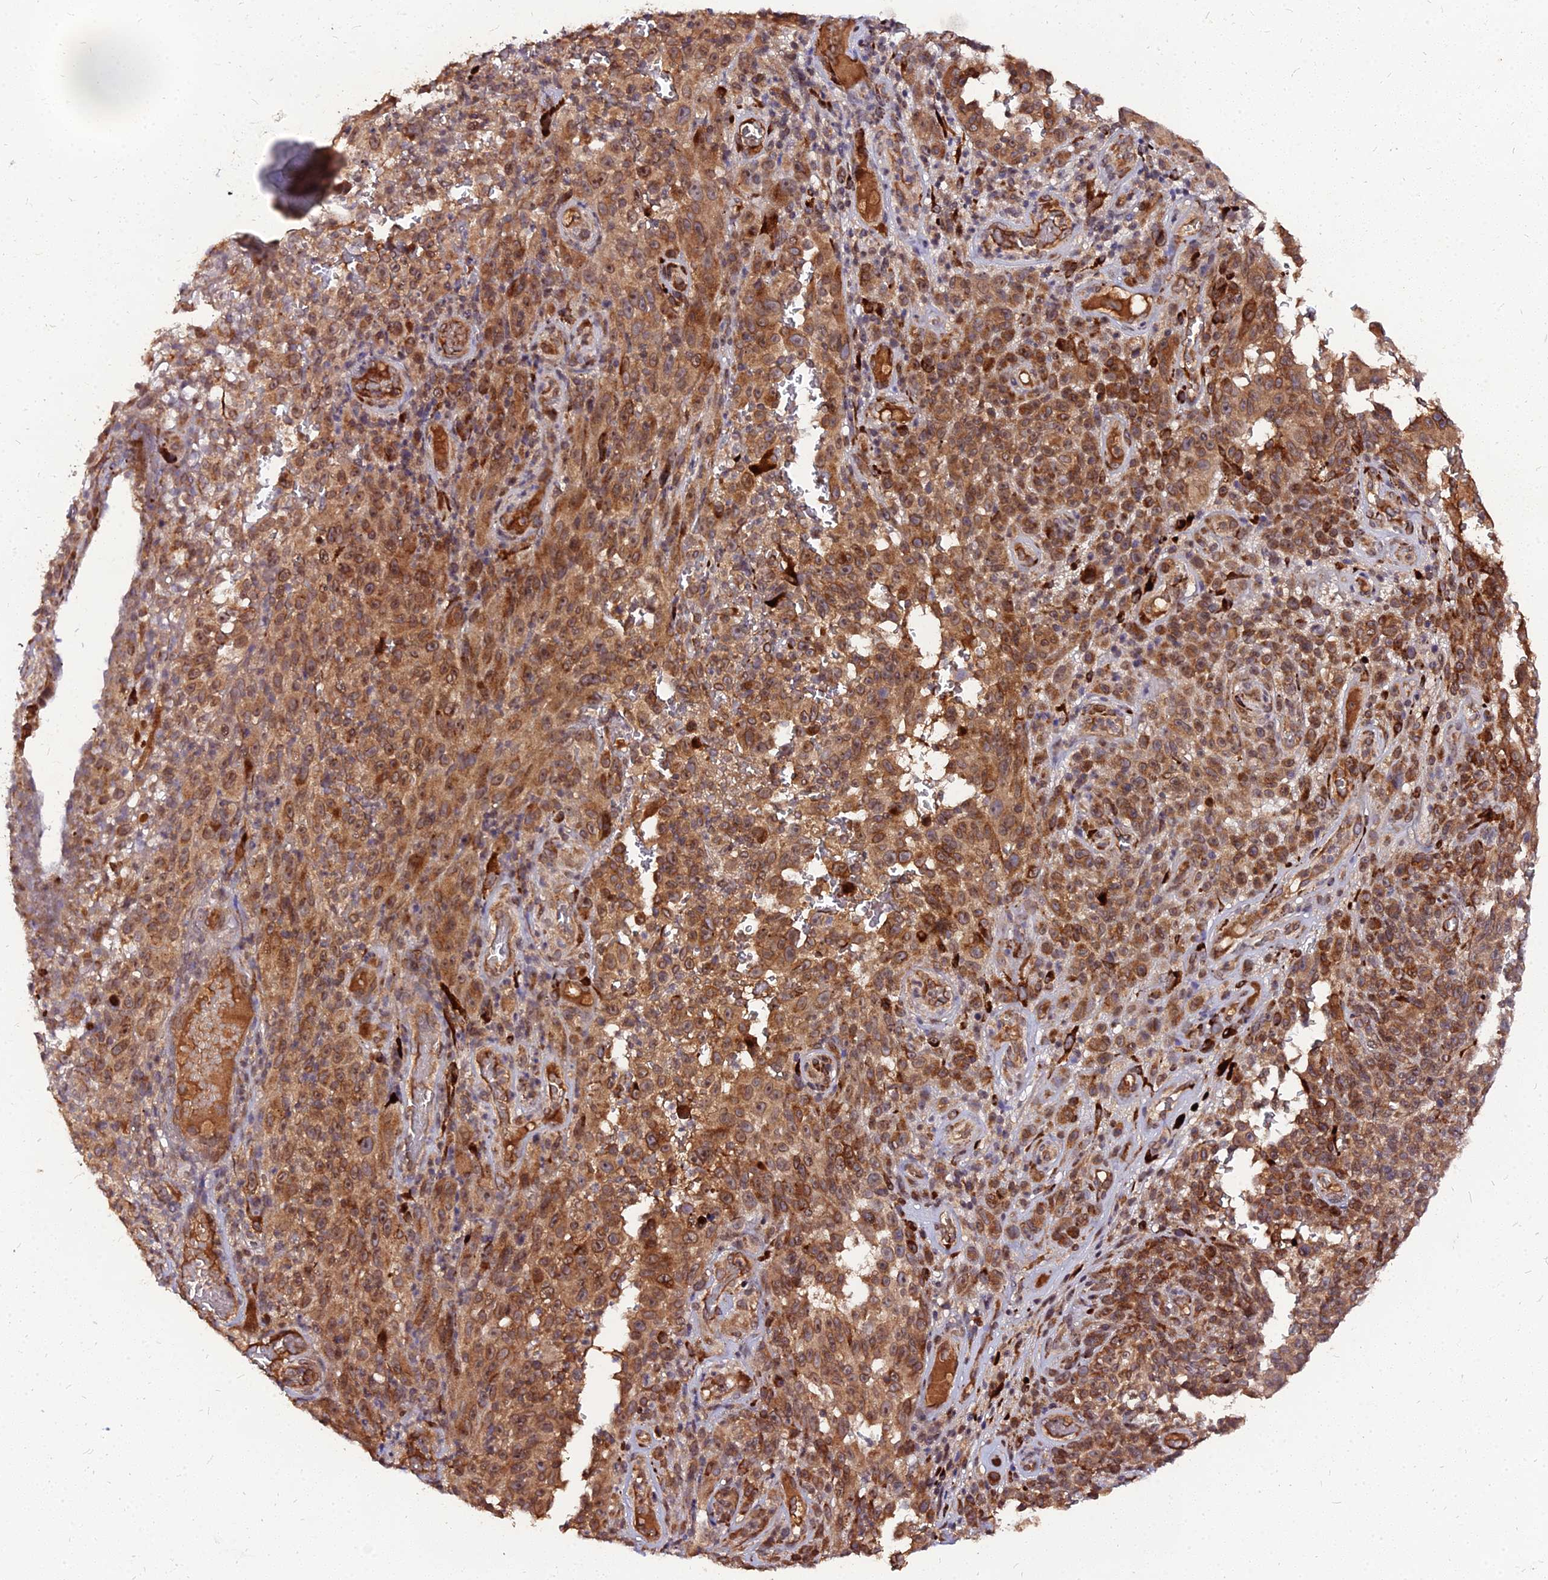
{"staining": {"intensity": "moderate", "quantity": ">75%", "location": "cytoplasmic/membranous"}, "tissue": "melanoma", "cell_type": "Tumor cells", "image_type": "cancer", "snomed": [{"axis": "morphology", "description": "Malignant melanoma, NOS"}, {"axis": "topography", "description": "Skin"}], "caption": "An IHC histopathology image of tumor tissue is shown. Protein staining in brown shows moderate cytoplasmic/membranous positivity in melanoma within tumor cells.", "gene": "PDE4D", "patient": {"sex": "female", "age": 82}}